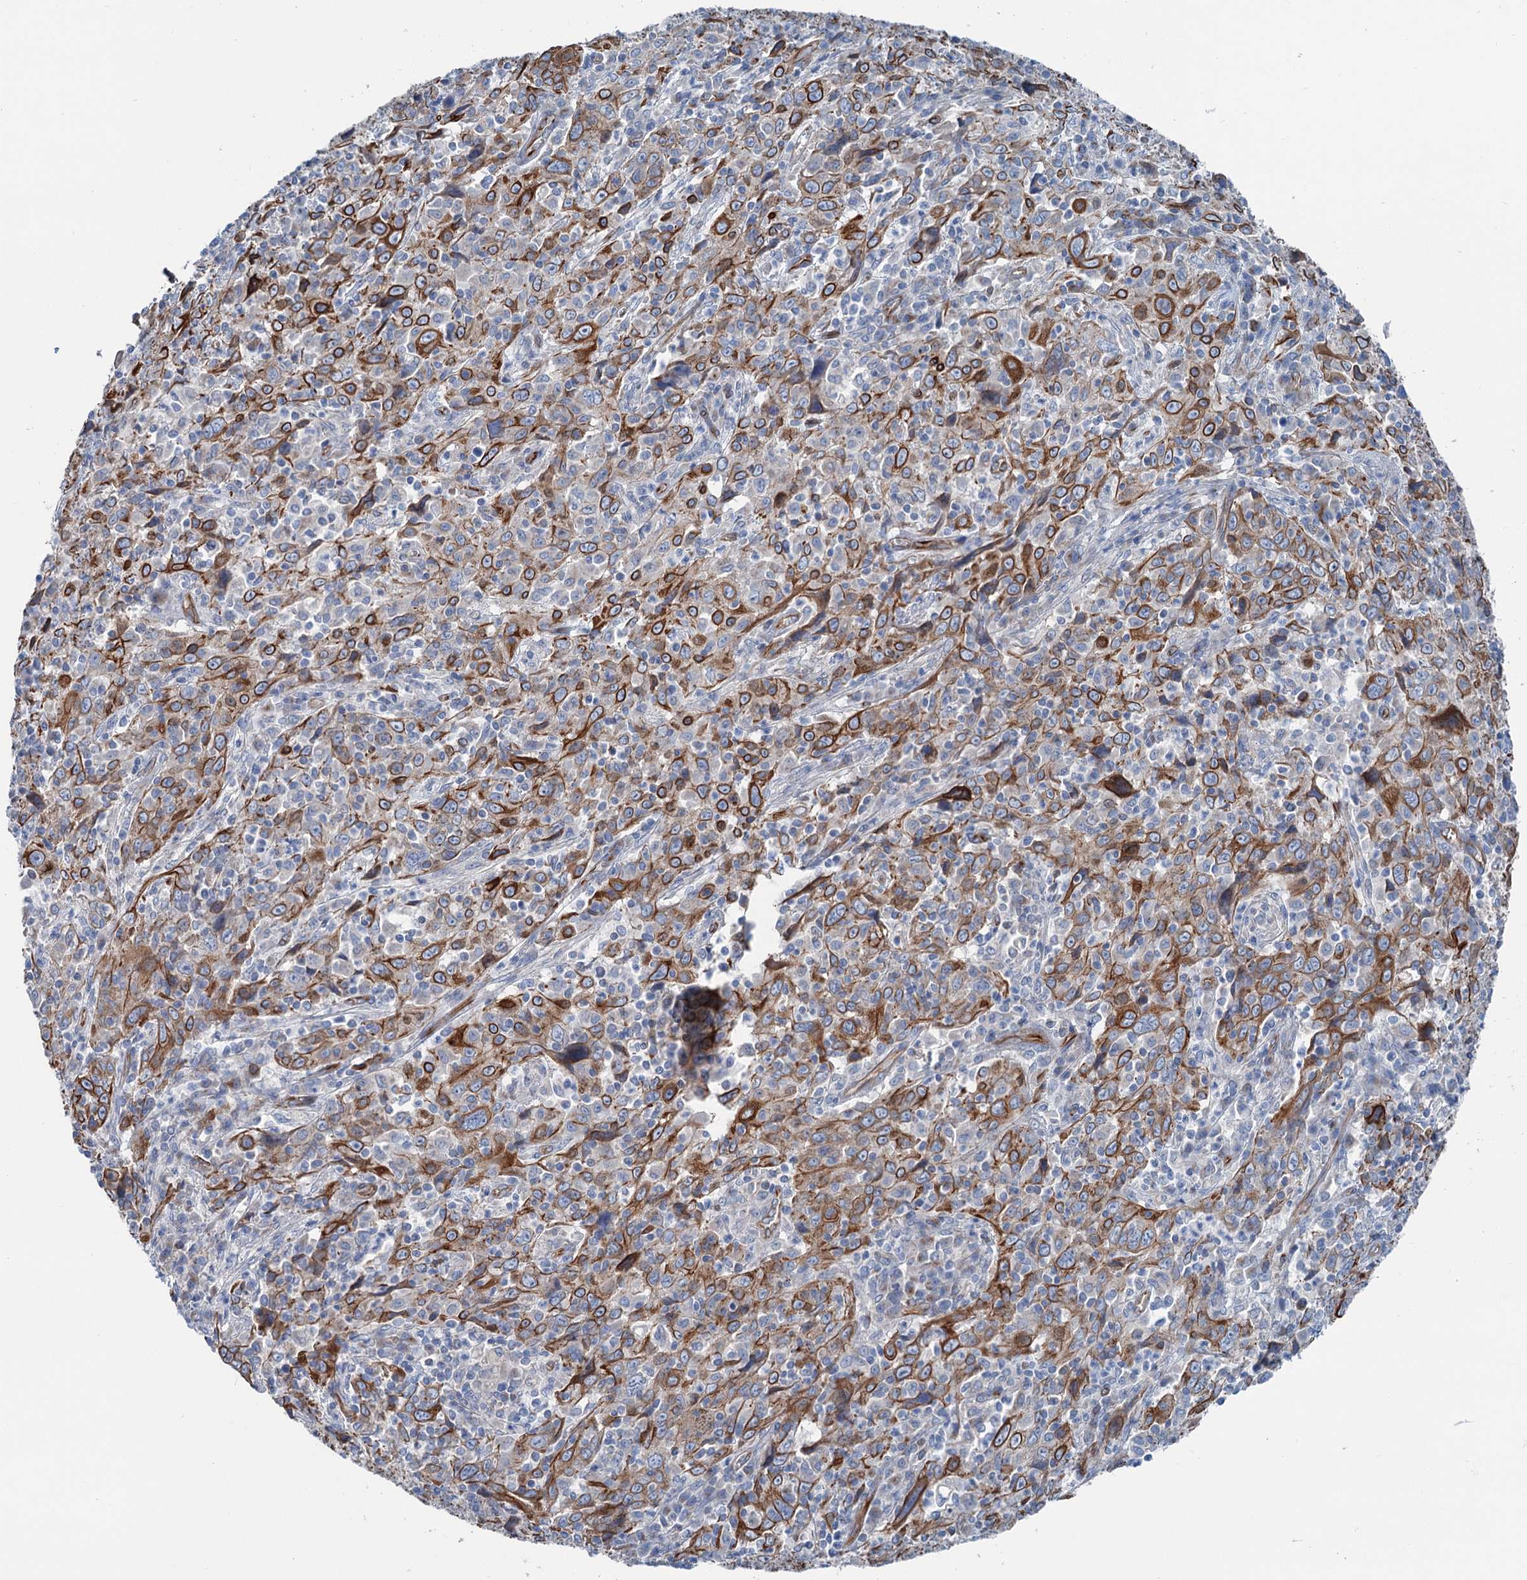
{"staining": {"intensity": "moderate", "quantity": "25%-75%", "location": "cytoplasmic/membranous"}, "tissue": "cervical cancer", "cell_type": "Tumor cells", "image_type": "cancer", "snomed": [{"axis": "morphology", "description": "Squamous cell carcinoma, NOS"}, {"axis": "topography", "description": "Cervix"}], "caption": "Cervical squamous cell carcinoma tissue exhibits moderate cytoplasmic/membranous expression in about 25%-75% of tumor cells", "gene": "CALCOCO1", "patient": {"sex": "female", "age": 46}}